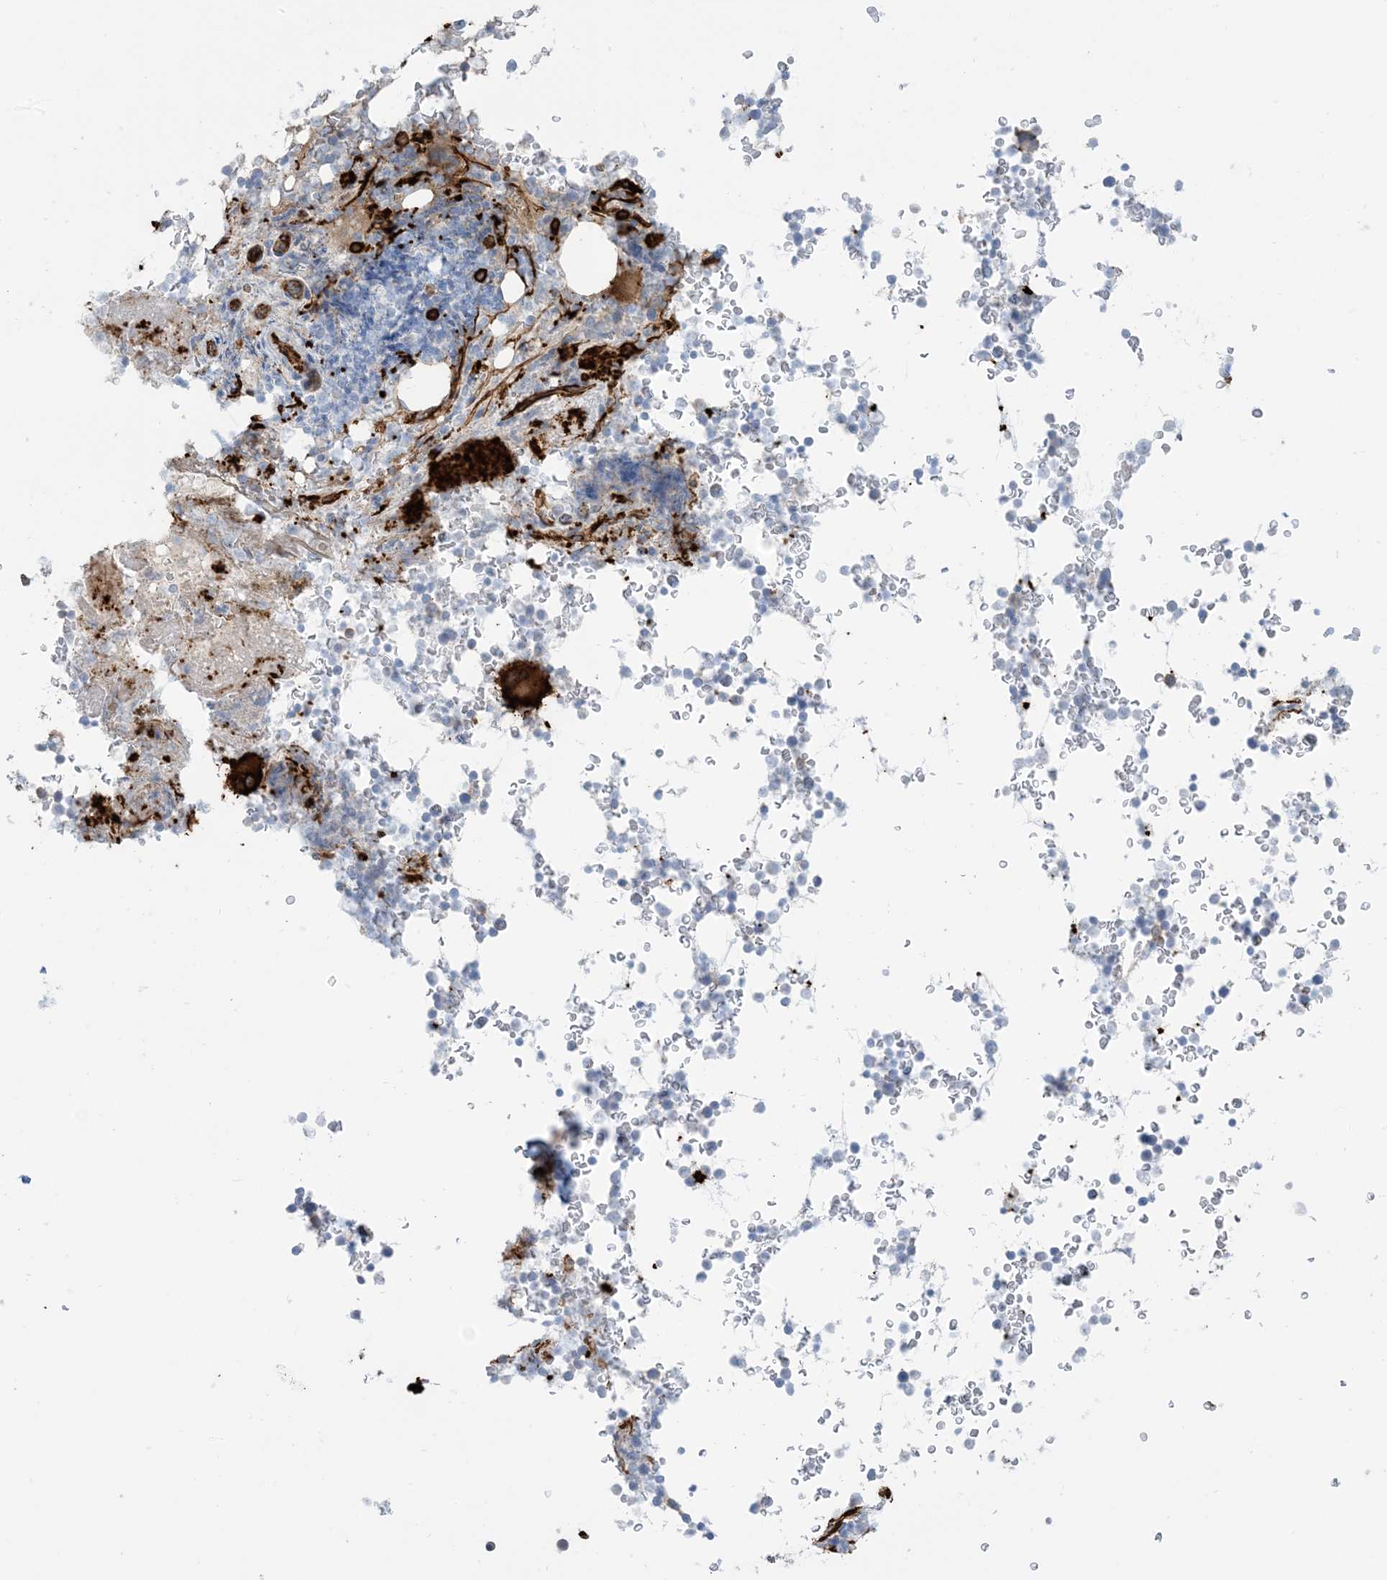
{"staining": {"intensity": "strong", "quantity": "<25%", "location": "cytoplasmic/membranous"}, "tissue": "bone marrow", "cell_type": "Hematopoietic cells", "image_type": "normal", "snomed": [{"axis": "morphology", "description": "Normal tissue, NOS"}, {"axis": "topography", "description": "Bone marrow"}], "caption": "Brown immunohistochemical staining in normal human bone marrow reveals strong cytoplasmic/membranous expression in about <25% of hematopoietic cells.", "gene": "EPS8L3", "patient": {"sex": "male", "age": 58}}